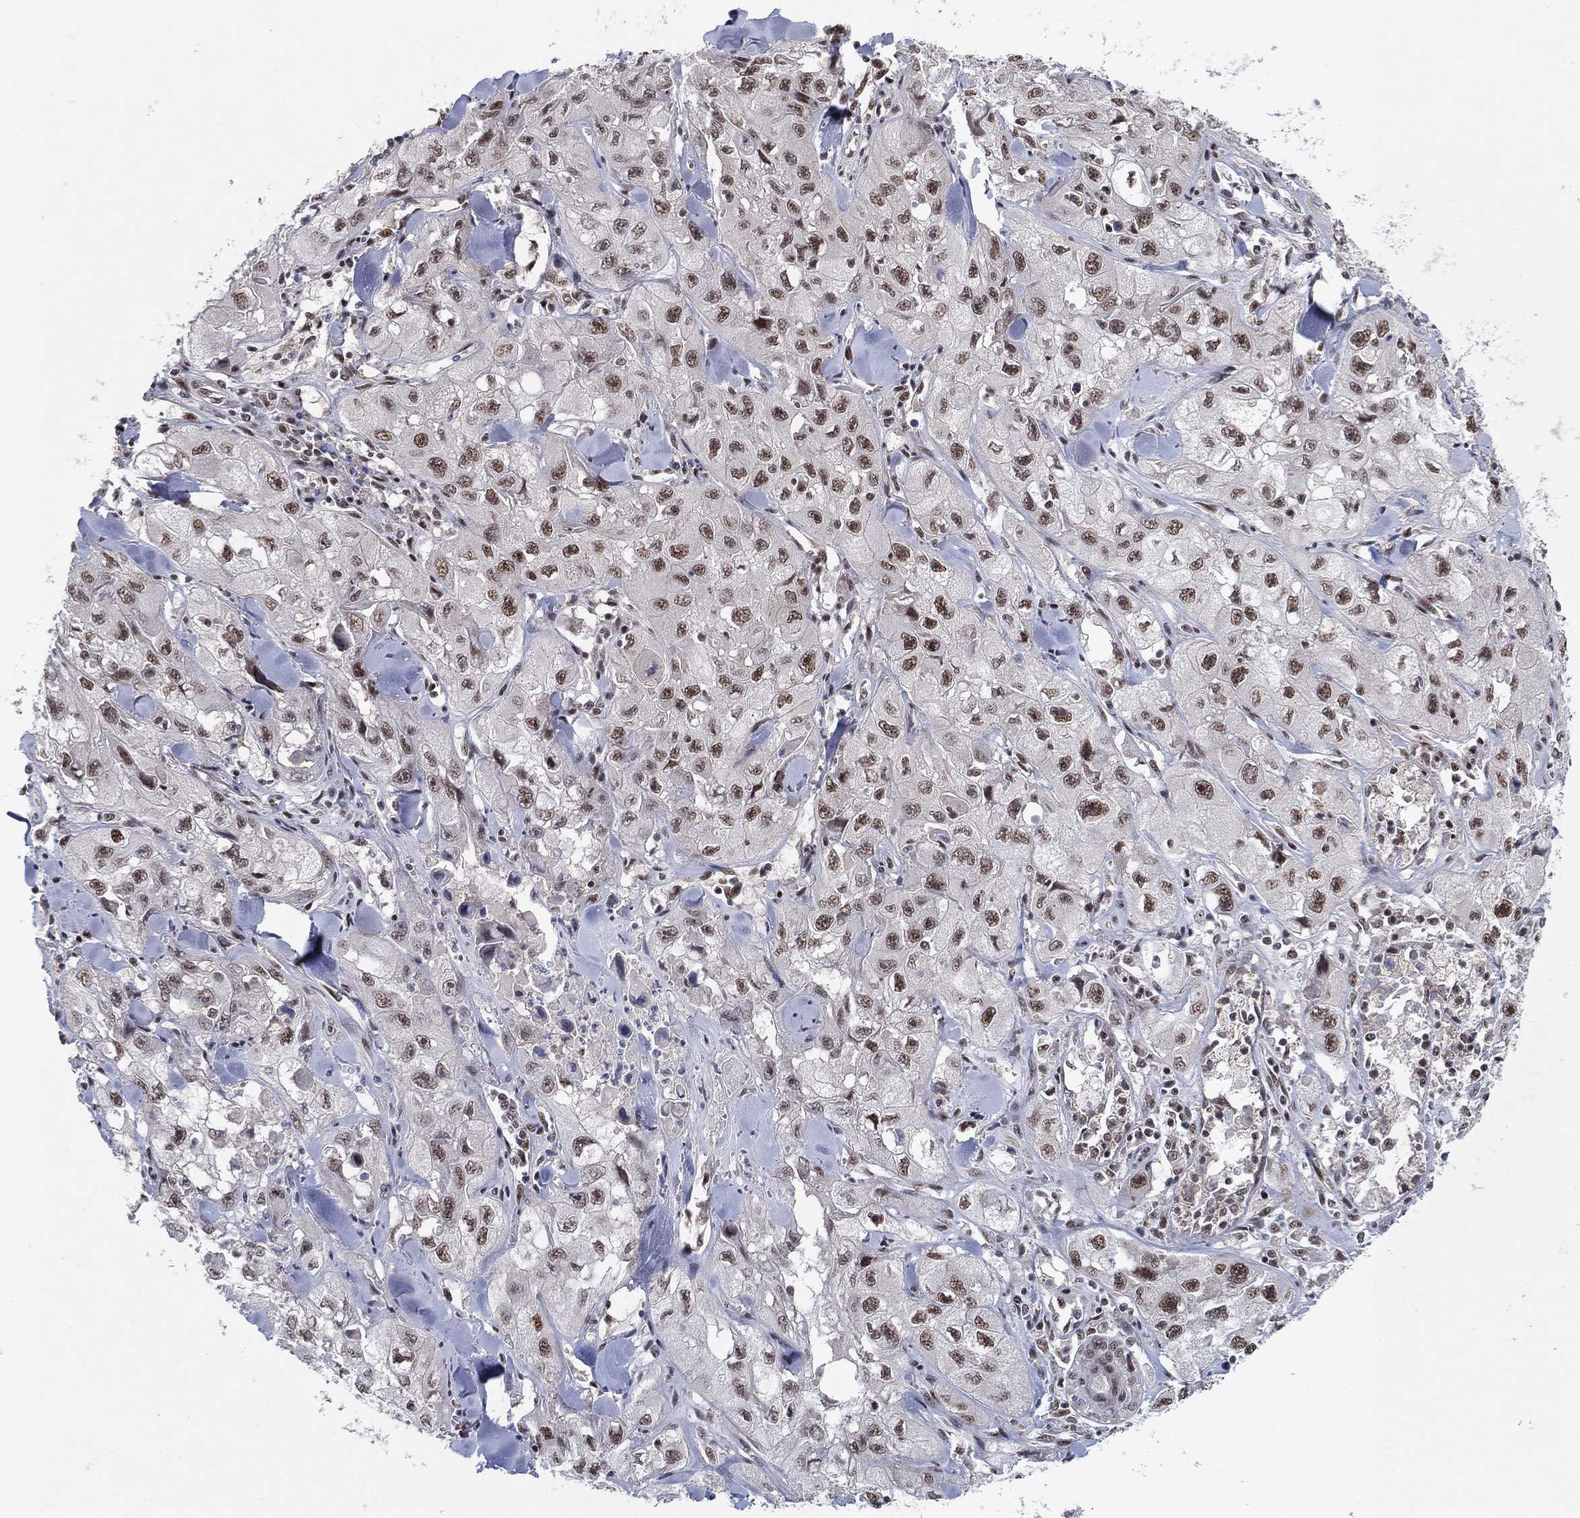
{"staining": {"intensity": "strong", "quantity": "<25%", "location": "nuclear"}, "tissue": "skin cancer", "cell_type": "Tumor cells", "image_type": "cancer", "snomed": [{"axis": "morphology", "description": "Squamous cell carcinoma, NOS"}, {"axis": "topography", "description": "Skin"}, {"axis": "topography", "description": "Subcutis"}], "caption": "Brown immunohistochemical staining in skin cancer (squamous cell carcinoma) demonstrates strong nuclear positivity in approximately <25% of tumor cells. Nuclei are stained in blue.", "gene": "DGCR8", "patient": {"sex": "male", "age": 73}}